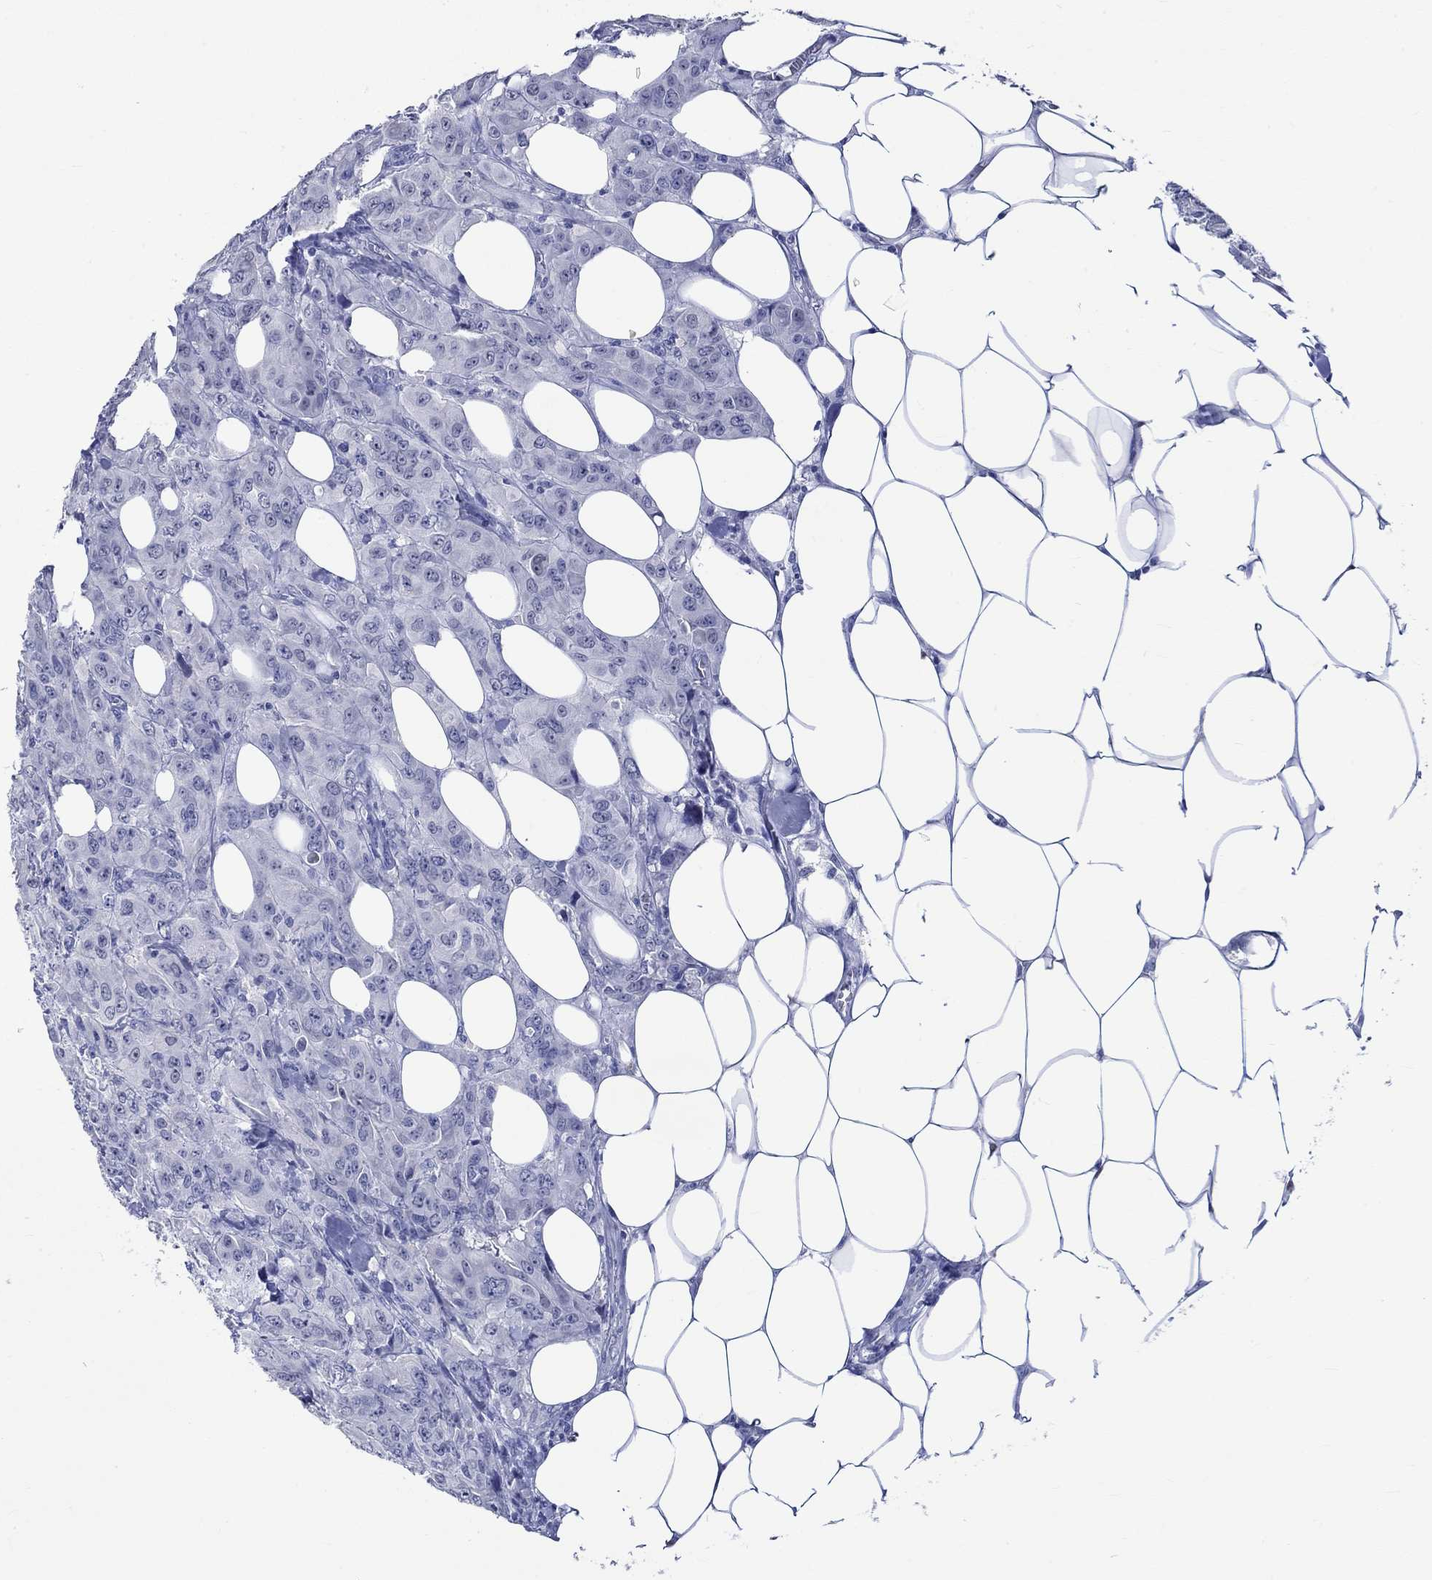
{"staining": {"intensity": "negative", "quantity": "none", "location": "none"}, "tissue": "breast cancer", "cell_type": "Tumor cells", "image_type": "cancer", "snomed": [{"axis": "morphology", "description": "Duct carcinoma"}, {"axis": "topography", "description": "Breast"}], "caption": "High power microscopy image of an immunohistochemistry histopathology image of intraductal carcinoma (breast), revealing no significant staining in tumor cells.", "gene": "KLHL35", "patient": {"sex": "female", "age": 43}}